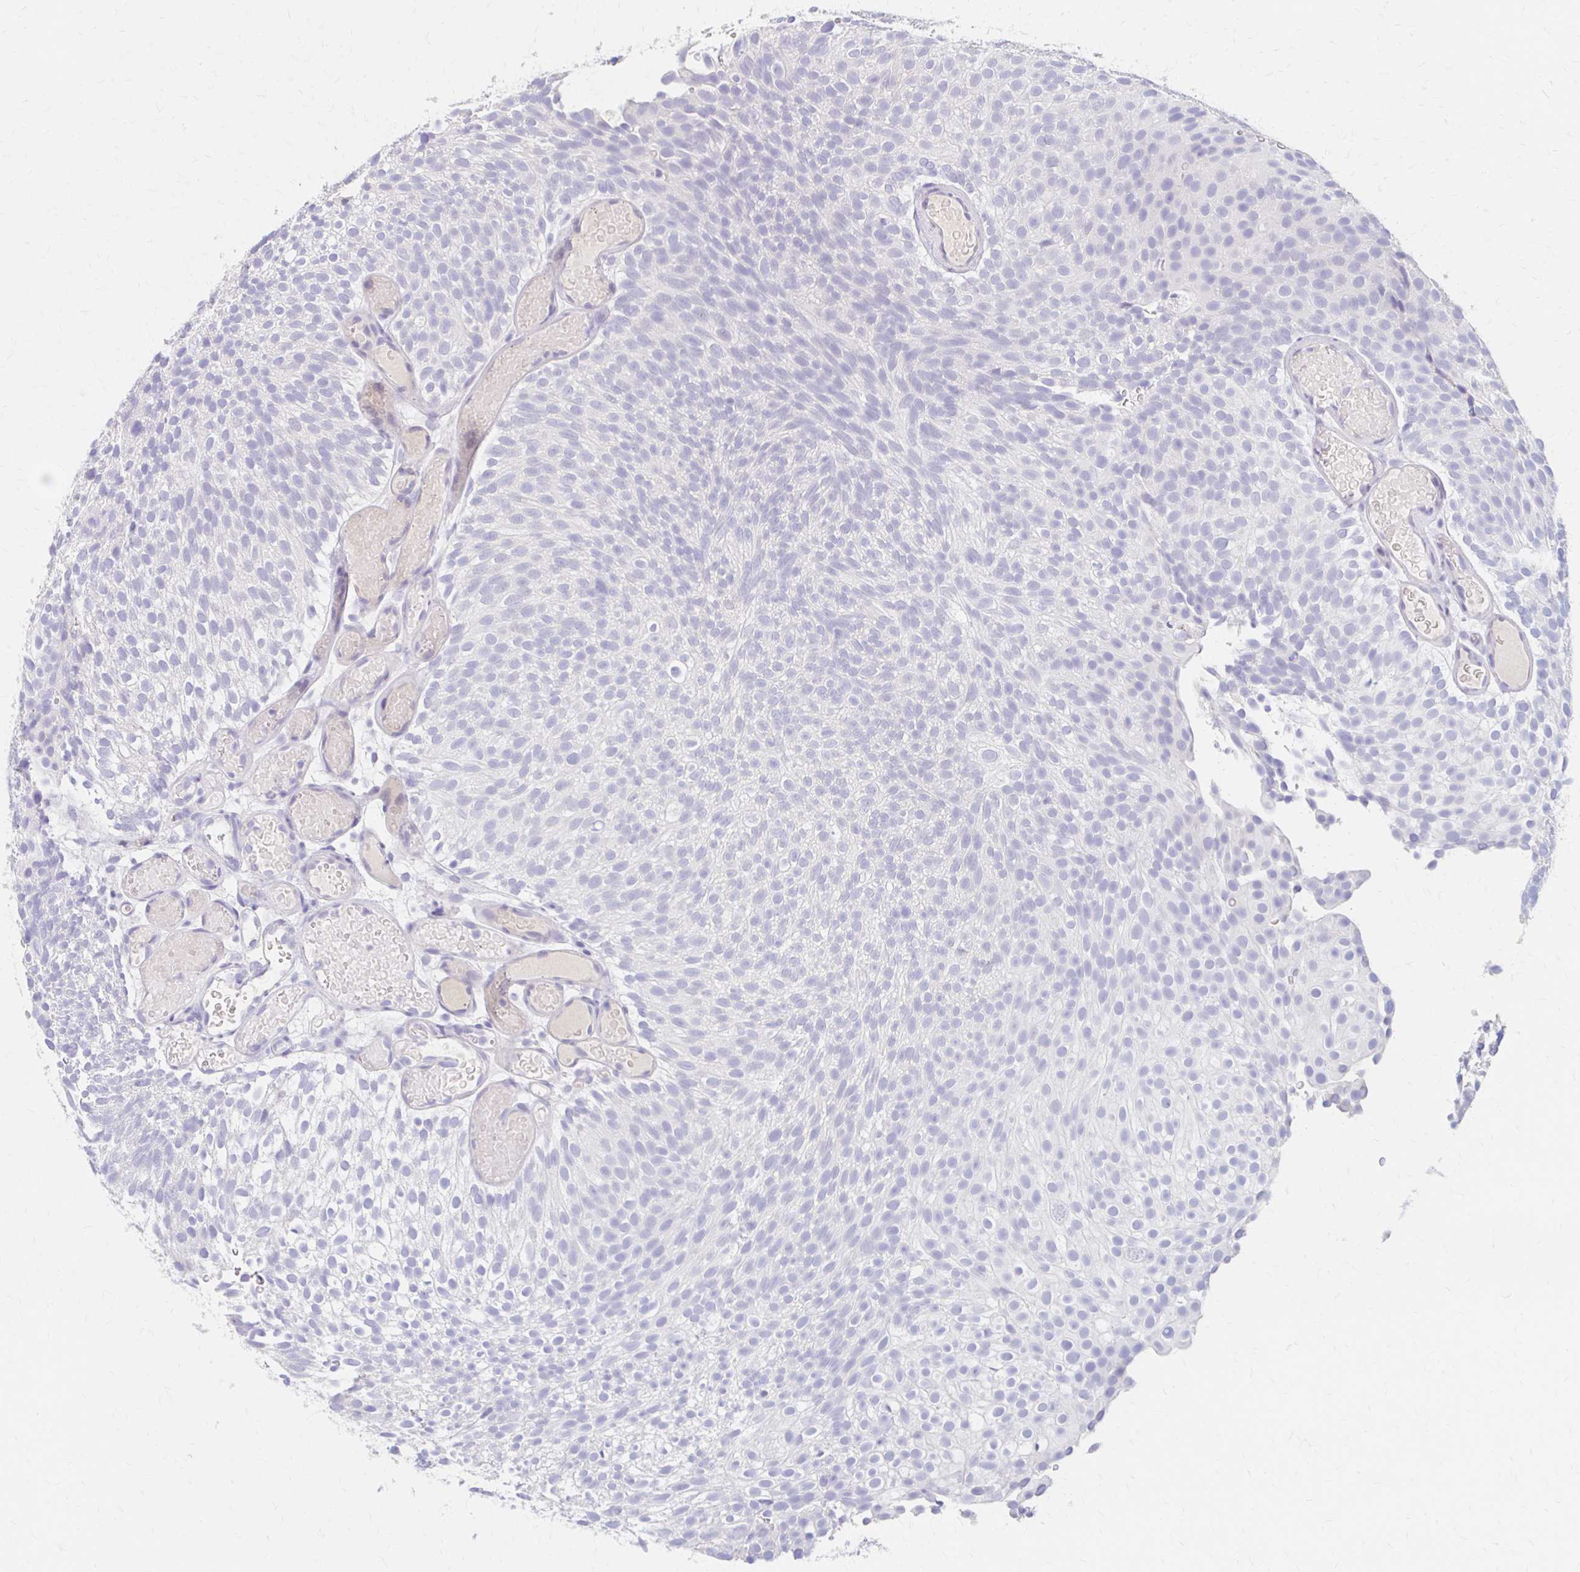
{"staining": {"intensity": "negative", "quantity": "none", "location": "none"}, "tissue": "urothelial cancer", "cell_type": "Tumor cells", "image_type": "cancer", "snomed": [{"axis": "morphology", "description": "Urothelial carcinoma, Low grade"}, {"axis": "topography", "description": "Urinary bladder"}], "caption": "Tumor cells are negative for brown protein staining in low-grade urothelial carcinoma.", "gene": "AZGP1", "patient": {"sex": "male", "age": 78}}